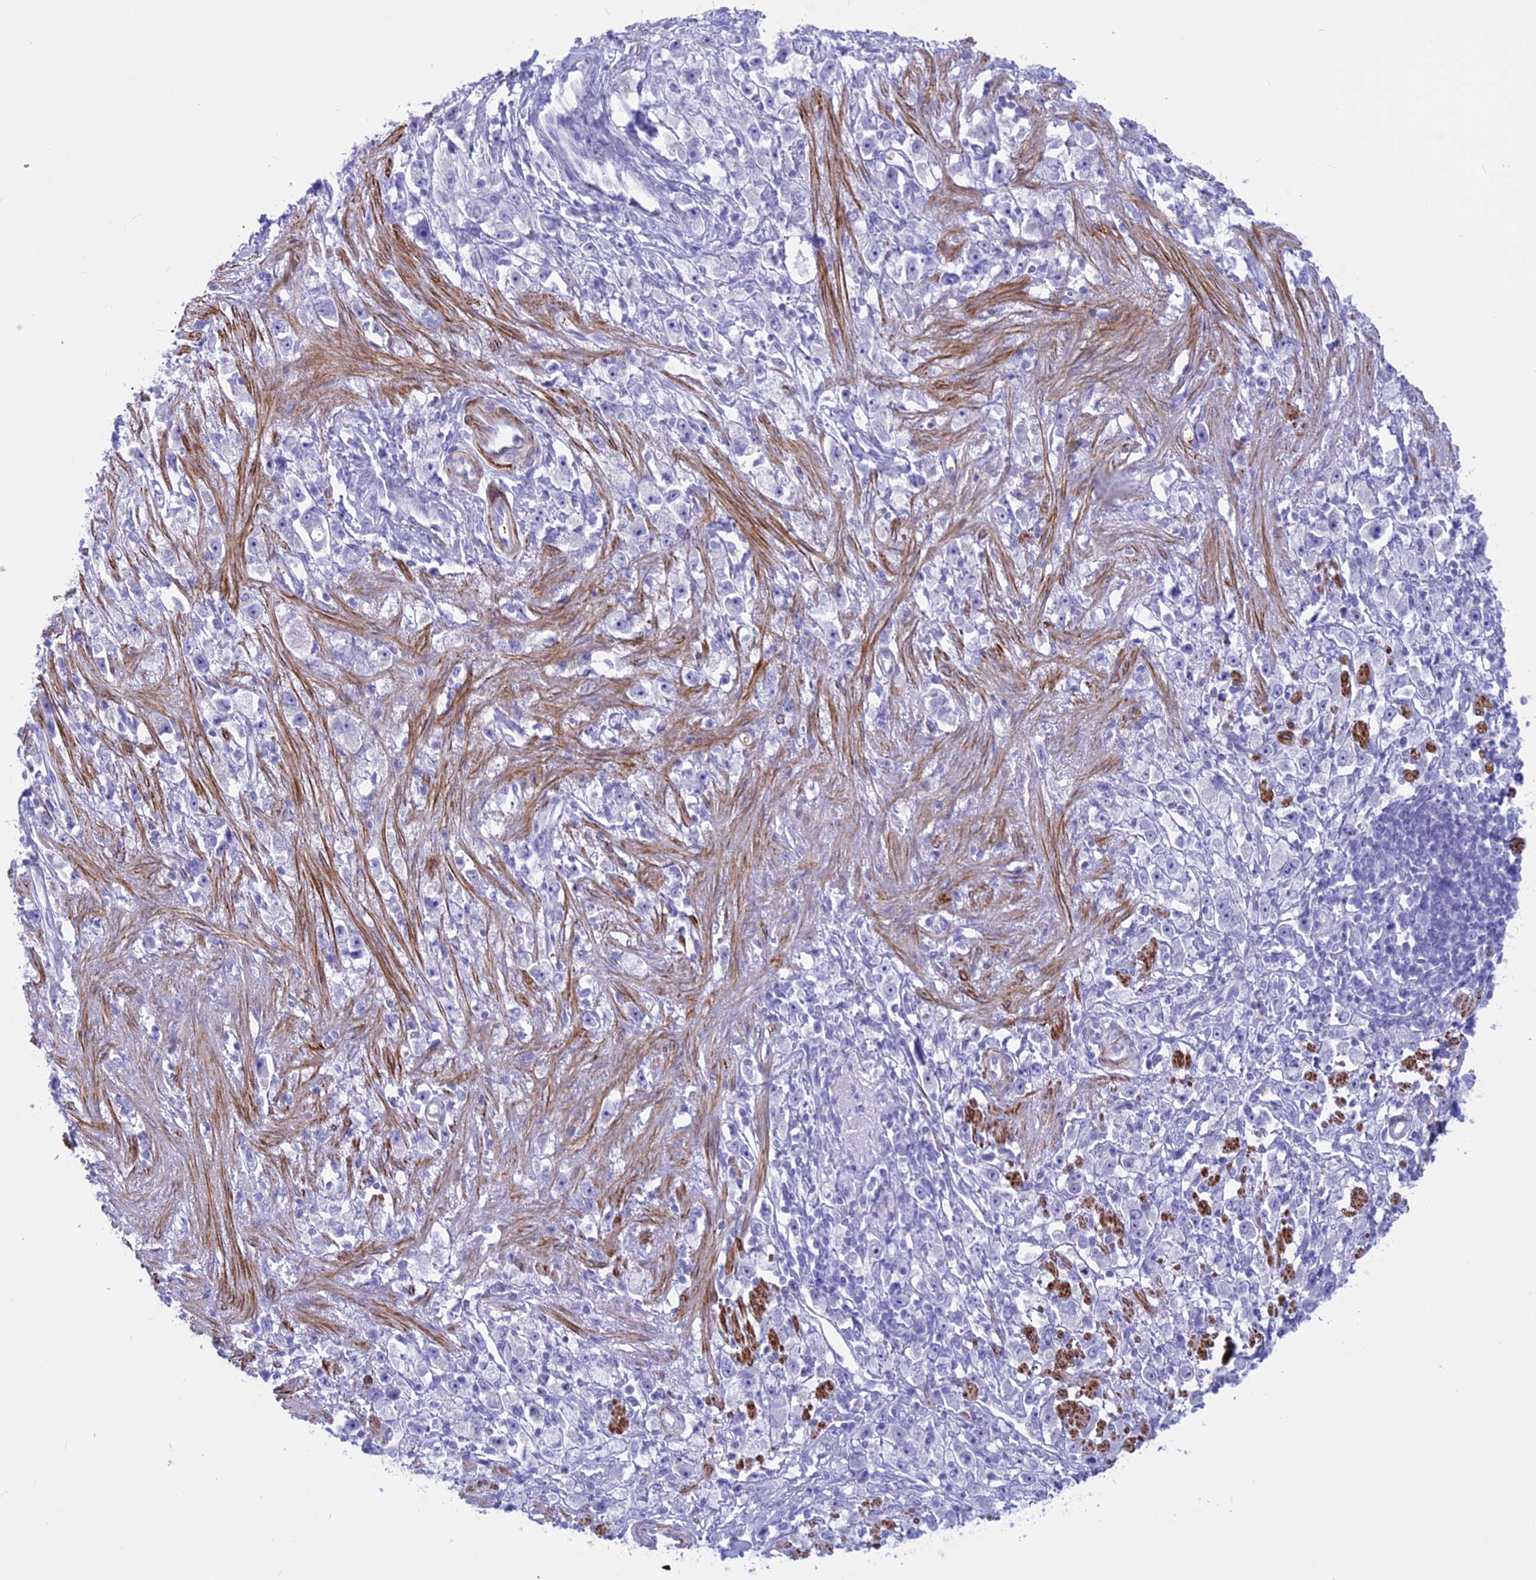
{"staining": {"intensity": "negative", "quantity": "none", "location": "none"}, "tissue": "stomach cancer", "cell_type": "Tumor cells", "image_type": "cancer", "snomed": [{"axis": "morphology", "description": "Adenocarcinoma, NOS"}, {"axis": "topography", "description": "Stomach"}], "caption": "IHC histopathology image of neoplastic tissue: stomach cancer (adenocarcinoma) stained with DAB (3,3'-diaminobenzidine) demonstrates no significant protein staining in tumor cells. The staining was performed using DAB to visualize the protein expression in brown, while the nuclei were stained in blue with hematoxylin (Magnification: 20x).", "gene": "GAPDHS", "patient": {"sex": "female", "age": 59}}